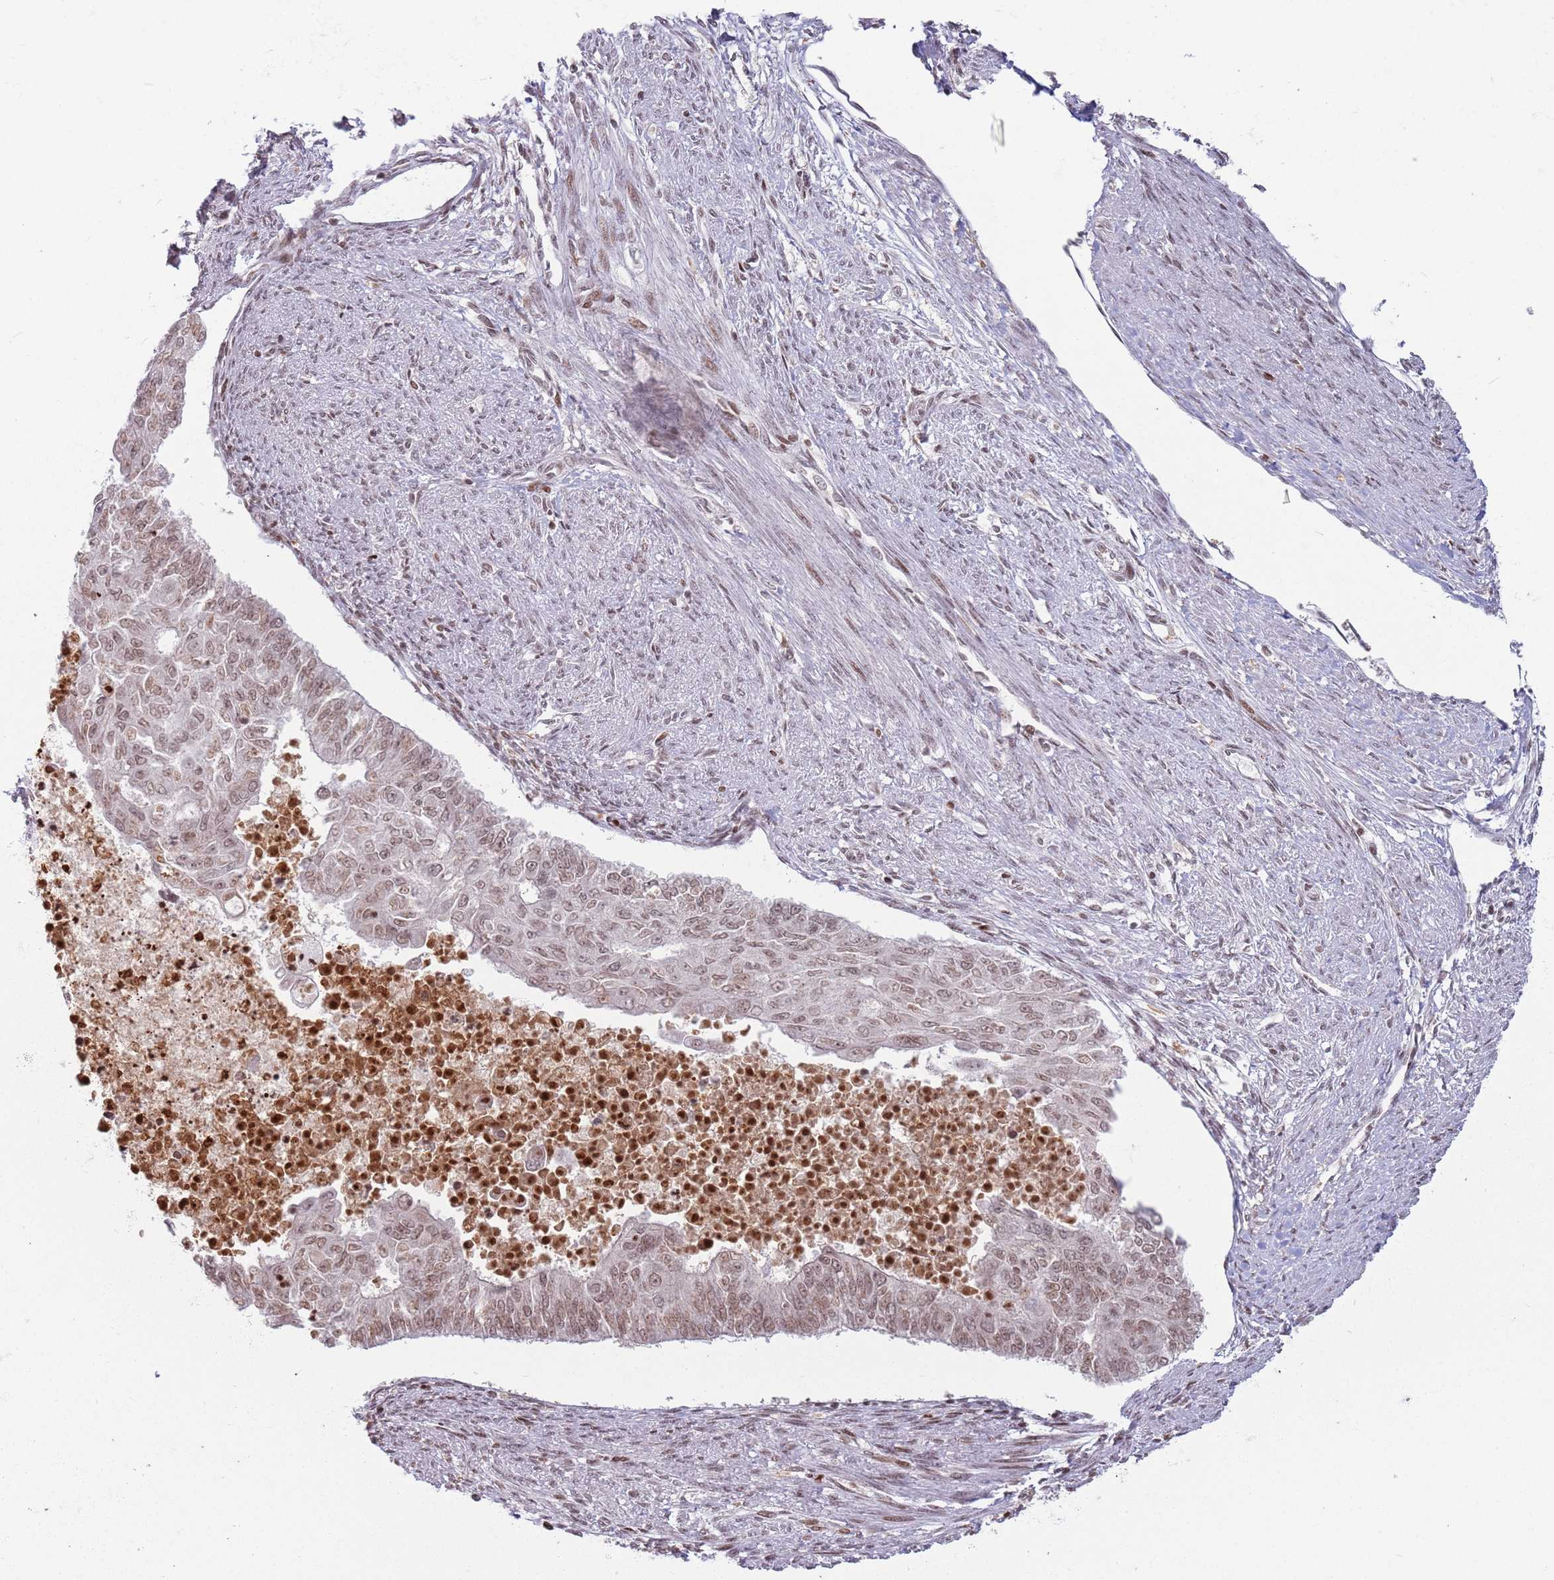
{"staining": {"intensity": "moderate", "quantity": ">75%", "location": "nuclear"}, "tissue": "endometrial cancer", "cell_type": "Tumor cells", "image_type": "cancer", "snomed": [{"axis": "morphology", "description": "Adenocarcinoma, NOS"}, {"axis": "topography", "description": "Endometrium"}], "caption": "A medium amount of moderate nuclear expression is identified in about >75% of tumor cells in endometrial adenocarcinoma tissue. (Brightfield microscopy of DAB IHC at high magnification).", "gene": "SH3RF3", "patient": {"sex": "female", "age": 32}}